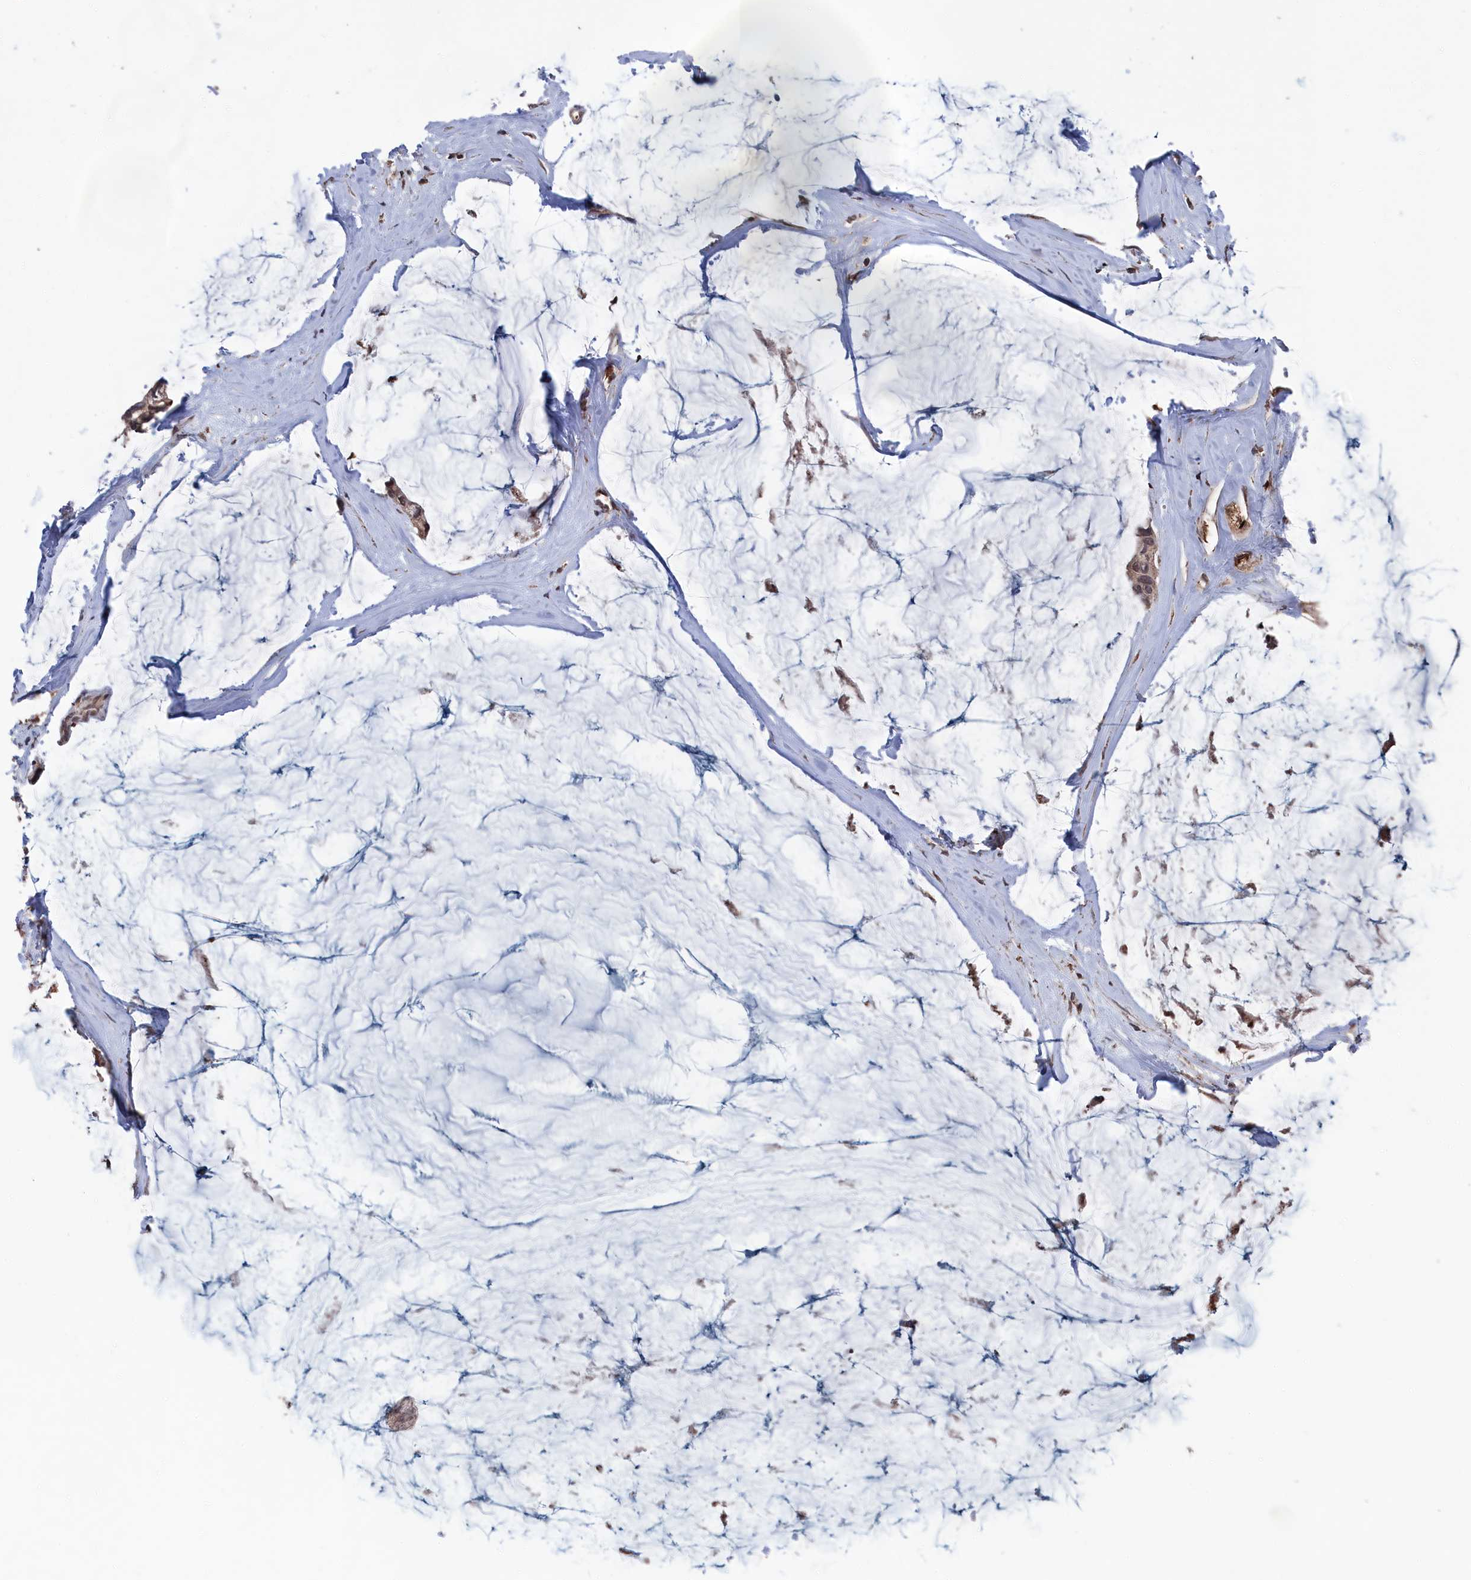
{"staining": {"intensity": "weak", "quantity": ">75%", "location": "cytoplasmic/membranous,nuclear"}, "tissue": "ovarian cancer", "cell_type": "Tumor cells", "image_type": "cancer", "snomed": [{"axis": "morphology", "description": "Cystadenocarcinoma, mucinous, NOS"}, {"axis": "topography", "description": "Ovary"}], "caption": "Immunohistochemistry (IHC) histopathology image of neoplastic tissue: human mucinous cystadenocarcinoma (ovarian) stained using immunohistochemistry shows low levels of weak protein expression localized specifically in the cytoplasmic/membranous and nuclear of tumor cells, appearing as a cytoplasmic/membranous and nuclear brown color.", "gene": "CEACAM21", "patient": {"sex": "female", "age": 39}}